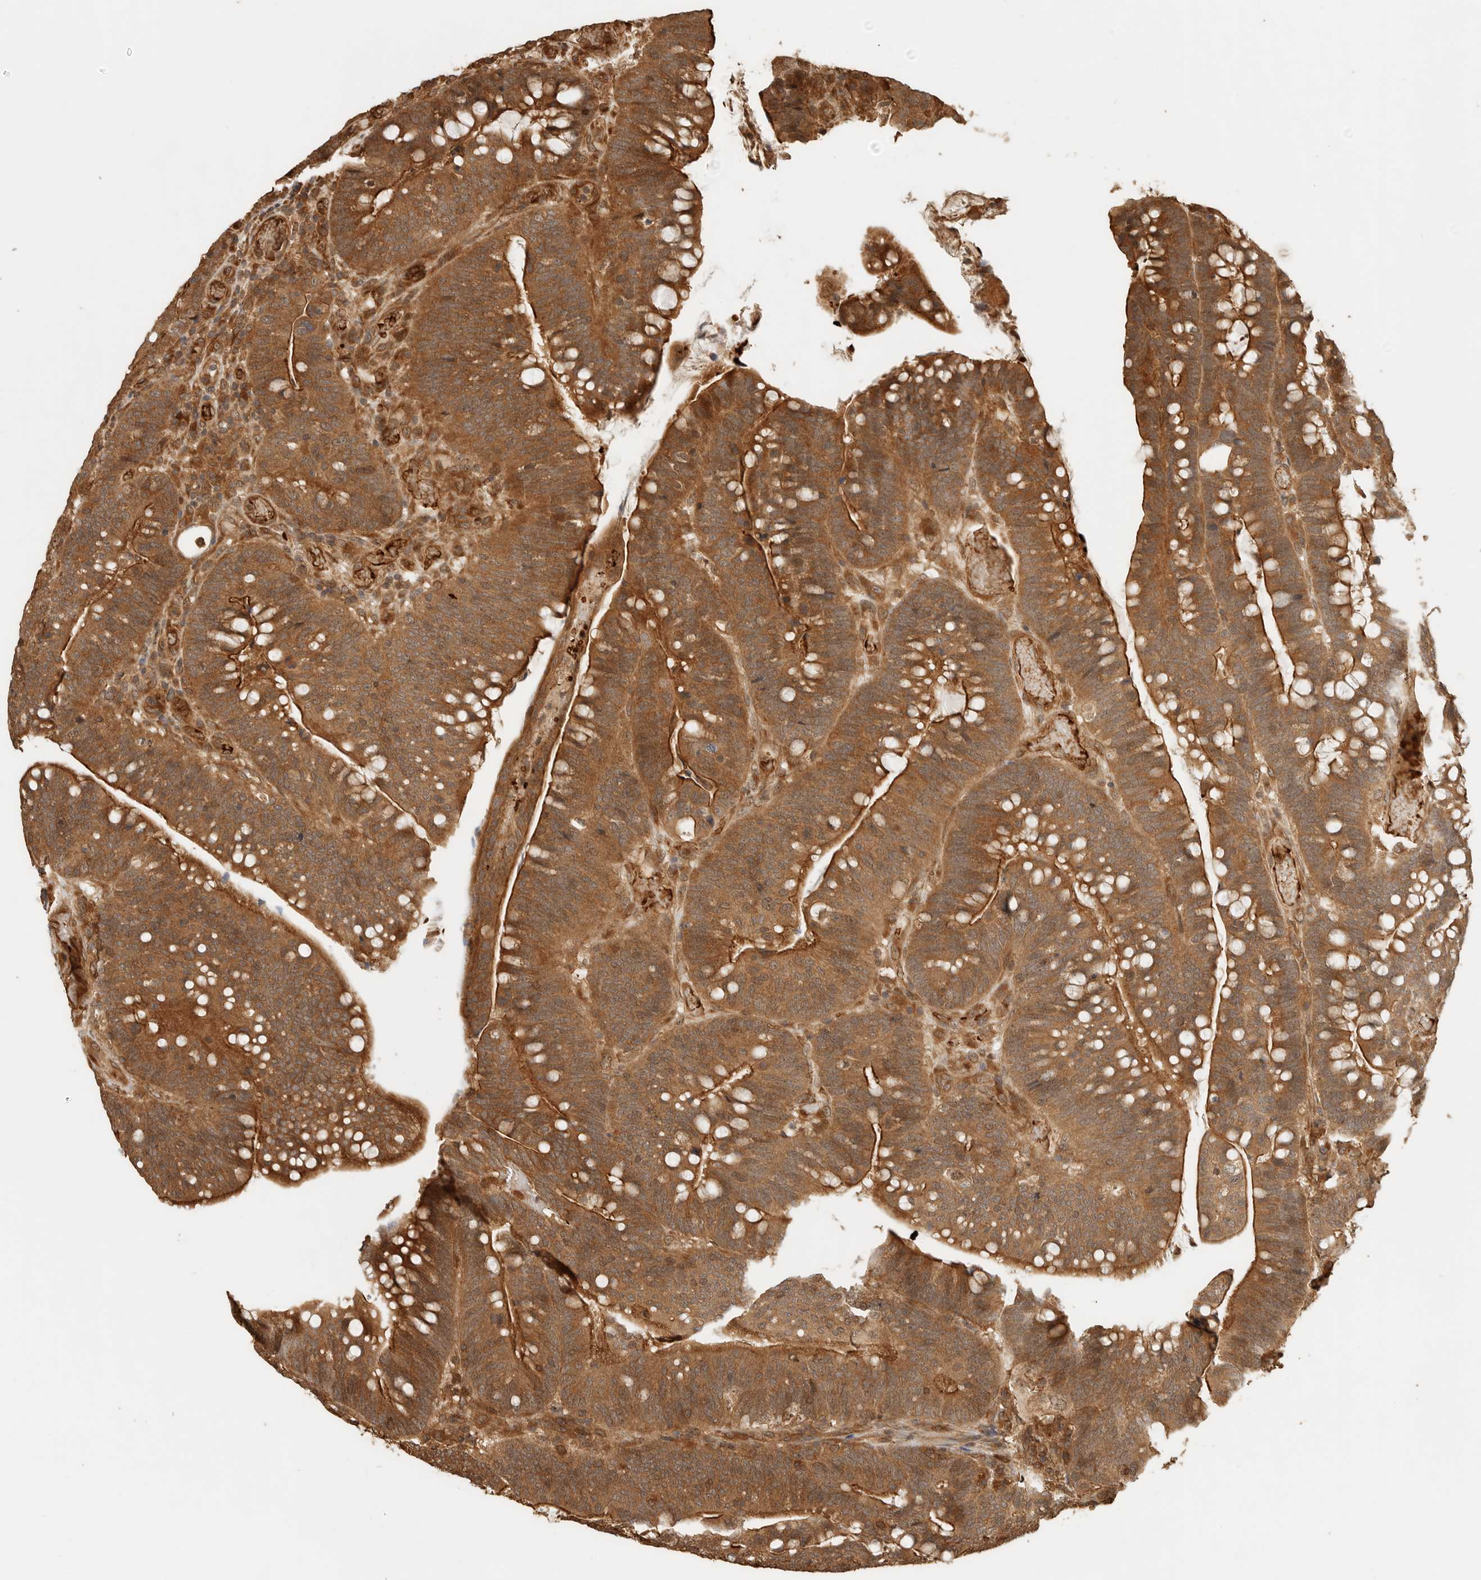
{"staining": {"intensity": "moderate", "quantity": ">75%", "location": "cytoplasmic/membranous"}, "tissue": "colorectal cancer", "cell_type": "Tumor cells", "image_type": "cancer", "snomed": [{"axis": "morphology", "description": "Normal tissue, NOS"}, {"axis": "morphology", "description": "Adenocarcinoma, NOS"}, {"axis": "topography", "description": "Colon"}], "caption": "Colorectal adenocarcinoma stained for a protein (brown) reveals moderate cytoplasmic/membranous positive positivity in about >75% of tumor cells.", "gene": "OTUD6B", "patient": {"sex": "female", "age": 66}}